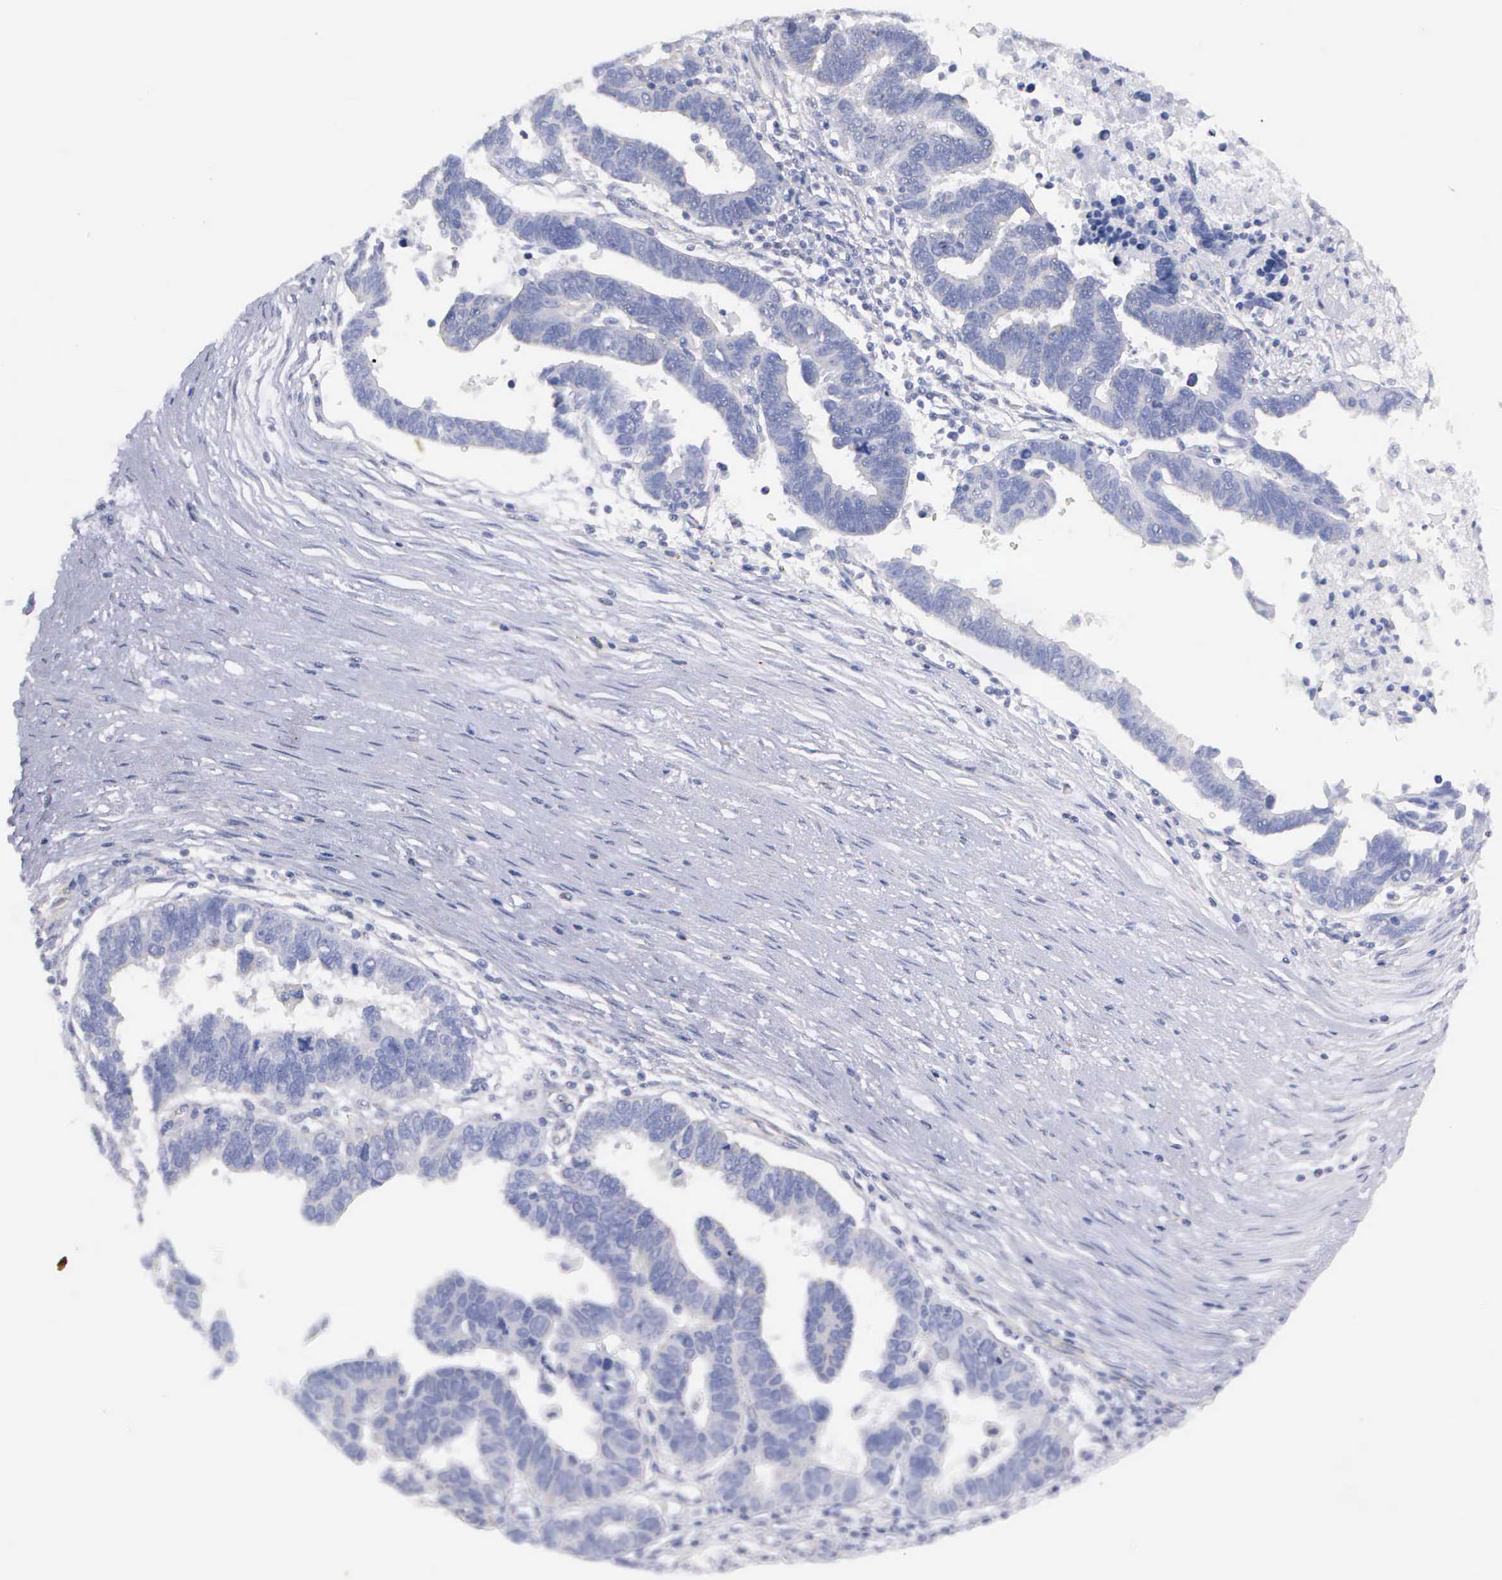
{"staining": {"intensity": "negative", "quantity": "none", "location": "none"}, "tissue": "ovarian cancer", "cell_type": "Tumor cells", "image_type": "cancer", "snomed": [{"axis": "morphology", "description": "Carcinoma, endometroid"}, {"axis": "morphology", "description": "Cystadenocarcinoma, serous, NOS"}, {"axis": "topography", "description": "Ovary"}], "caption": "Tumor cells show no significant staining in ovarian cancer (endometroid carcinoma).", "gene": "APOOL", "patient": {"sex": "female", "age": 45}}